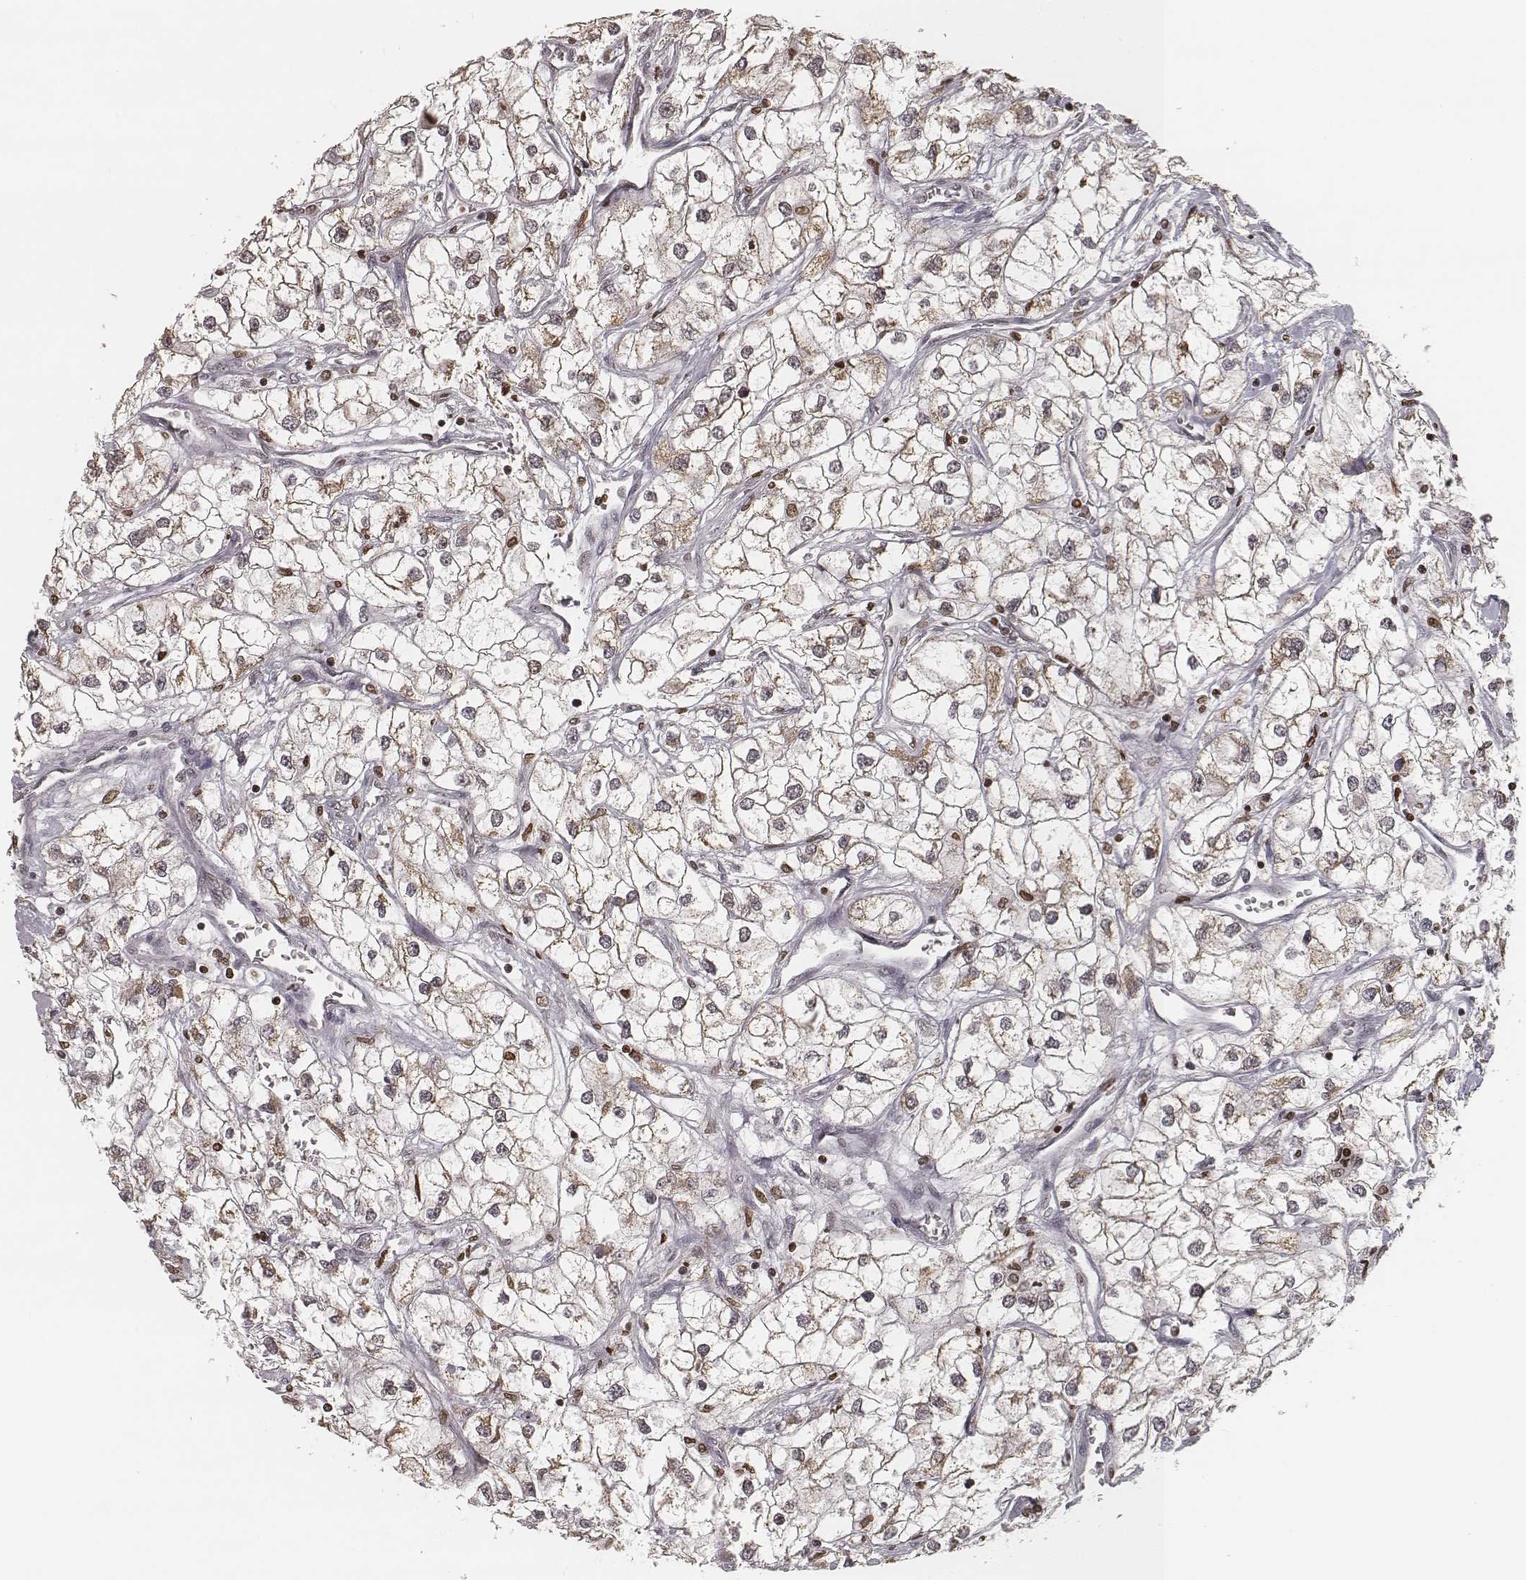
{"staining": {"intensity": "weak", "quantity": ">75%", "location": "cytoplasmic/membranous"}, "tissue": "renal cancer", "cell_type": "Tumor cells", "image_type": "cancer", "snomed": [{"axis": "morphology", "description": "Adenocarcinoma, NOS"}, {"axis": "topography", "description": "Kidney"}], "caption": "Protein expression analysis of human renal cancer reveals weak cytoplasmic/membranous positivity in about >75% of tumor cells.", "gene": "HMGA2", "patient": {"sex": "male", "age": 59}}